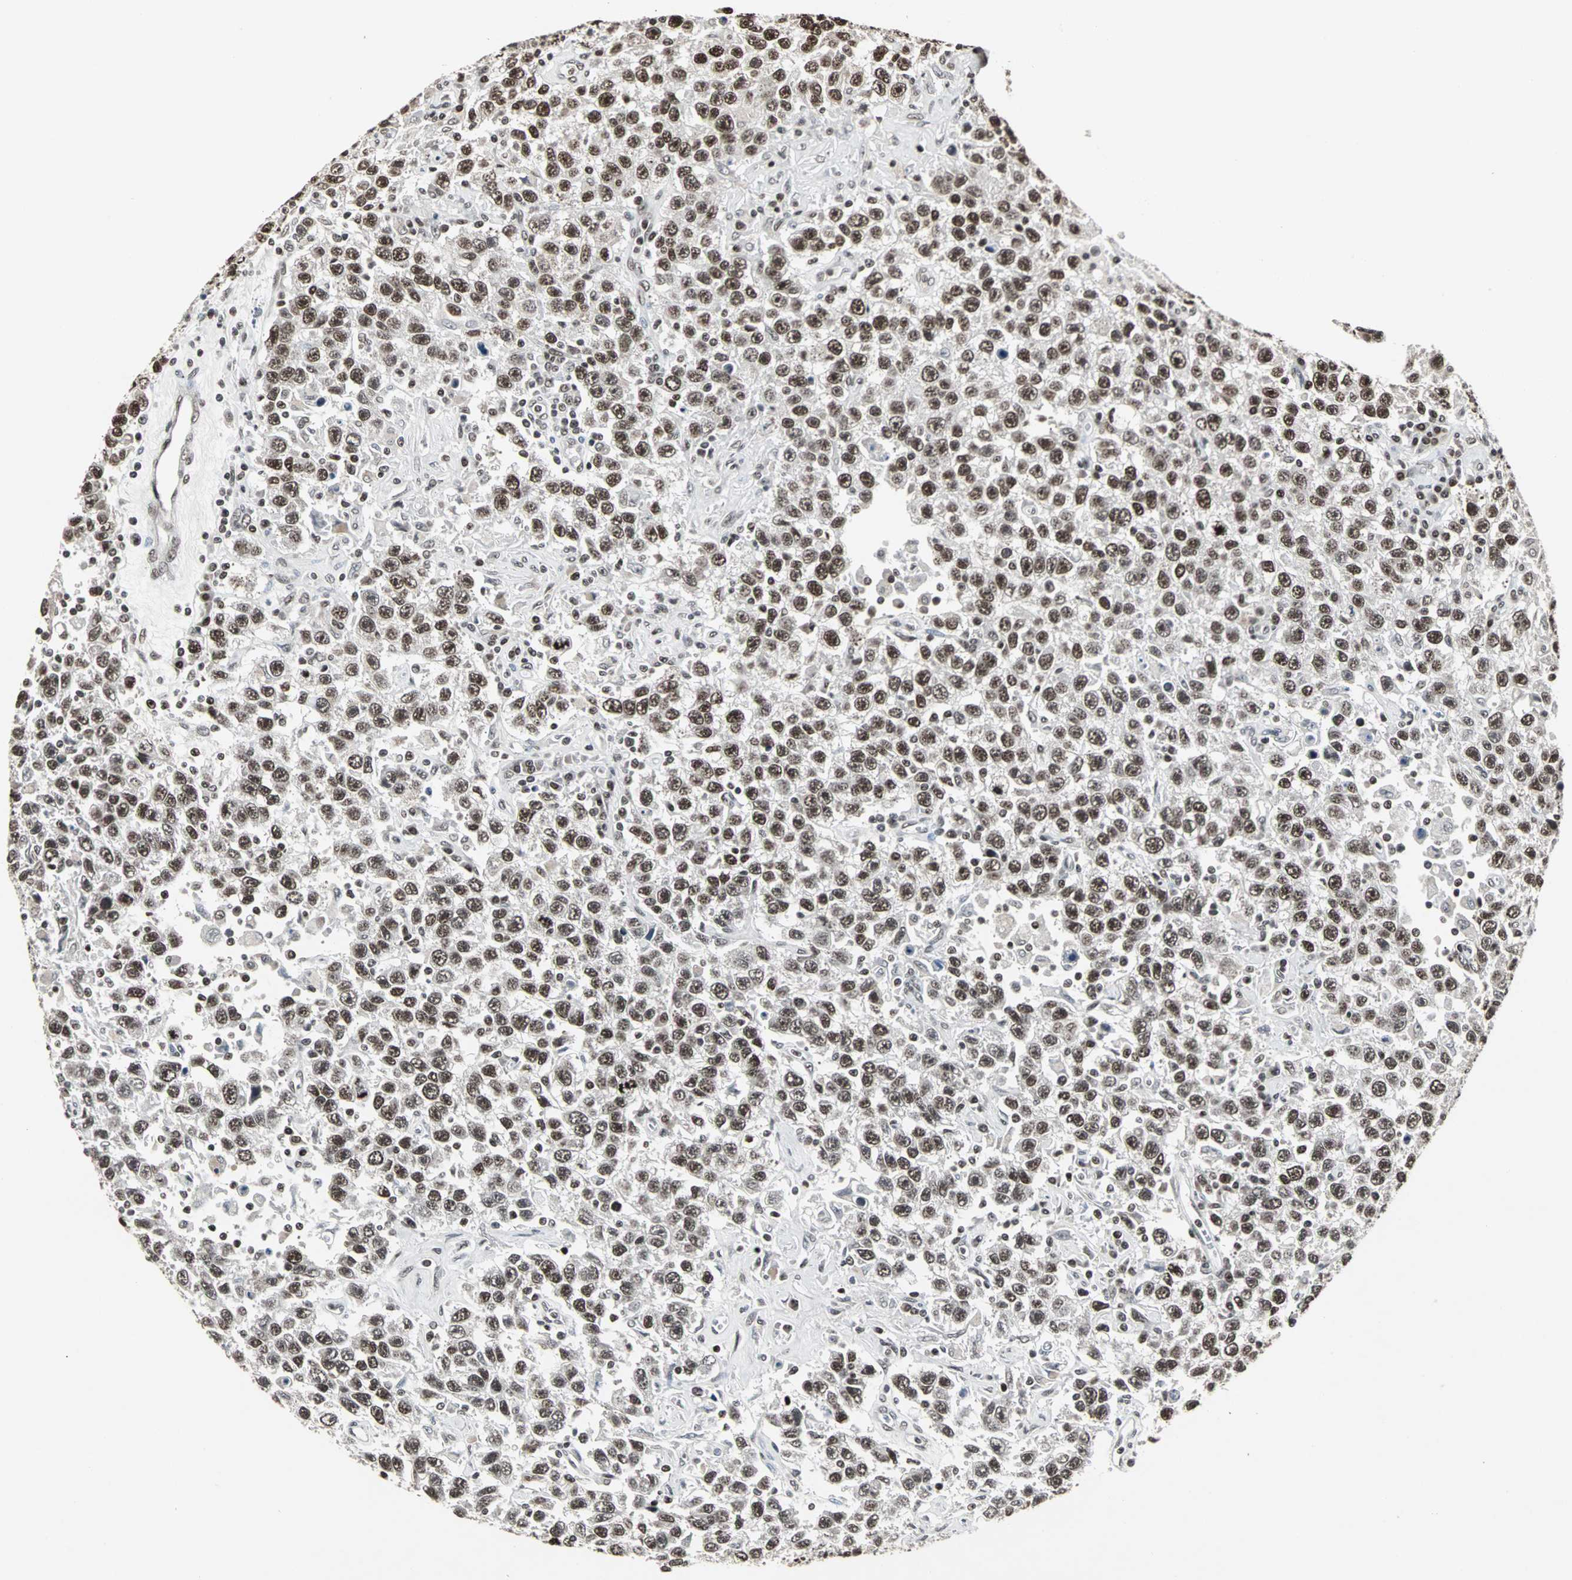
{"staining": {"intensity": "strong", "quantity": ">75%", "location": "nuclear"}, "tissue": "testis cancer", "cell_type": "Tumor cells", "image_type": "cancer", "snomed": [{"axis": "morphology", "description": "Seminoma, NOS"}, {"axis": "topography", "description": "Testis"}], "caption": "The micrograph reveals a brown stain indicating the presence of a protein in the nuclear of tumor cells in testis cancer (seminoma). (brown staining indicates protein expression, while blue staining denotes nuclei).", "gene": "PNKP", "patient": {"sex": "male", "age": 41}}